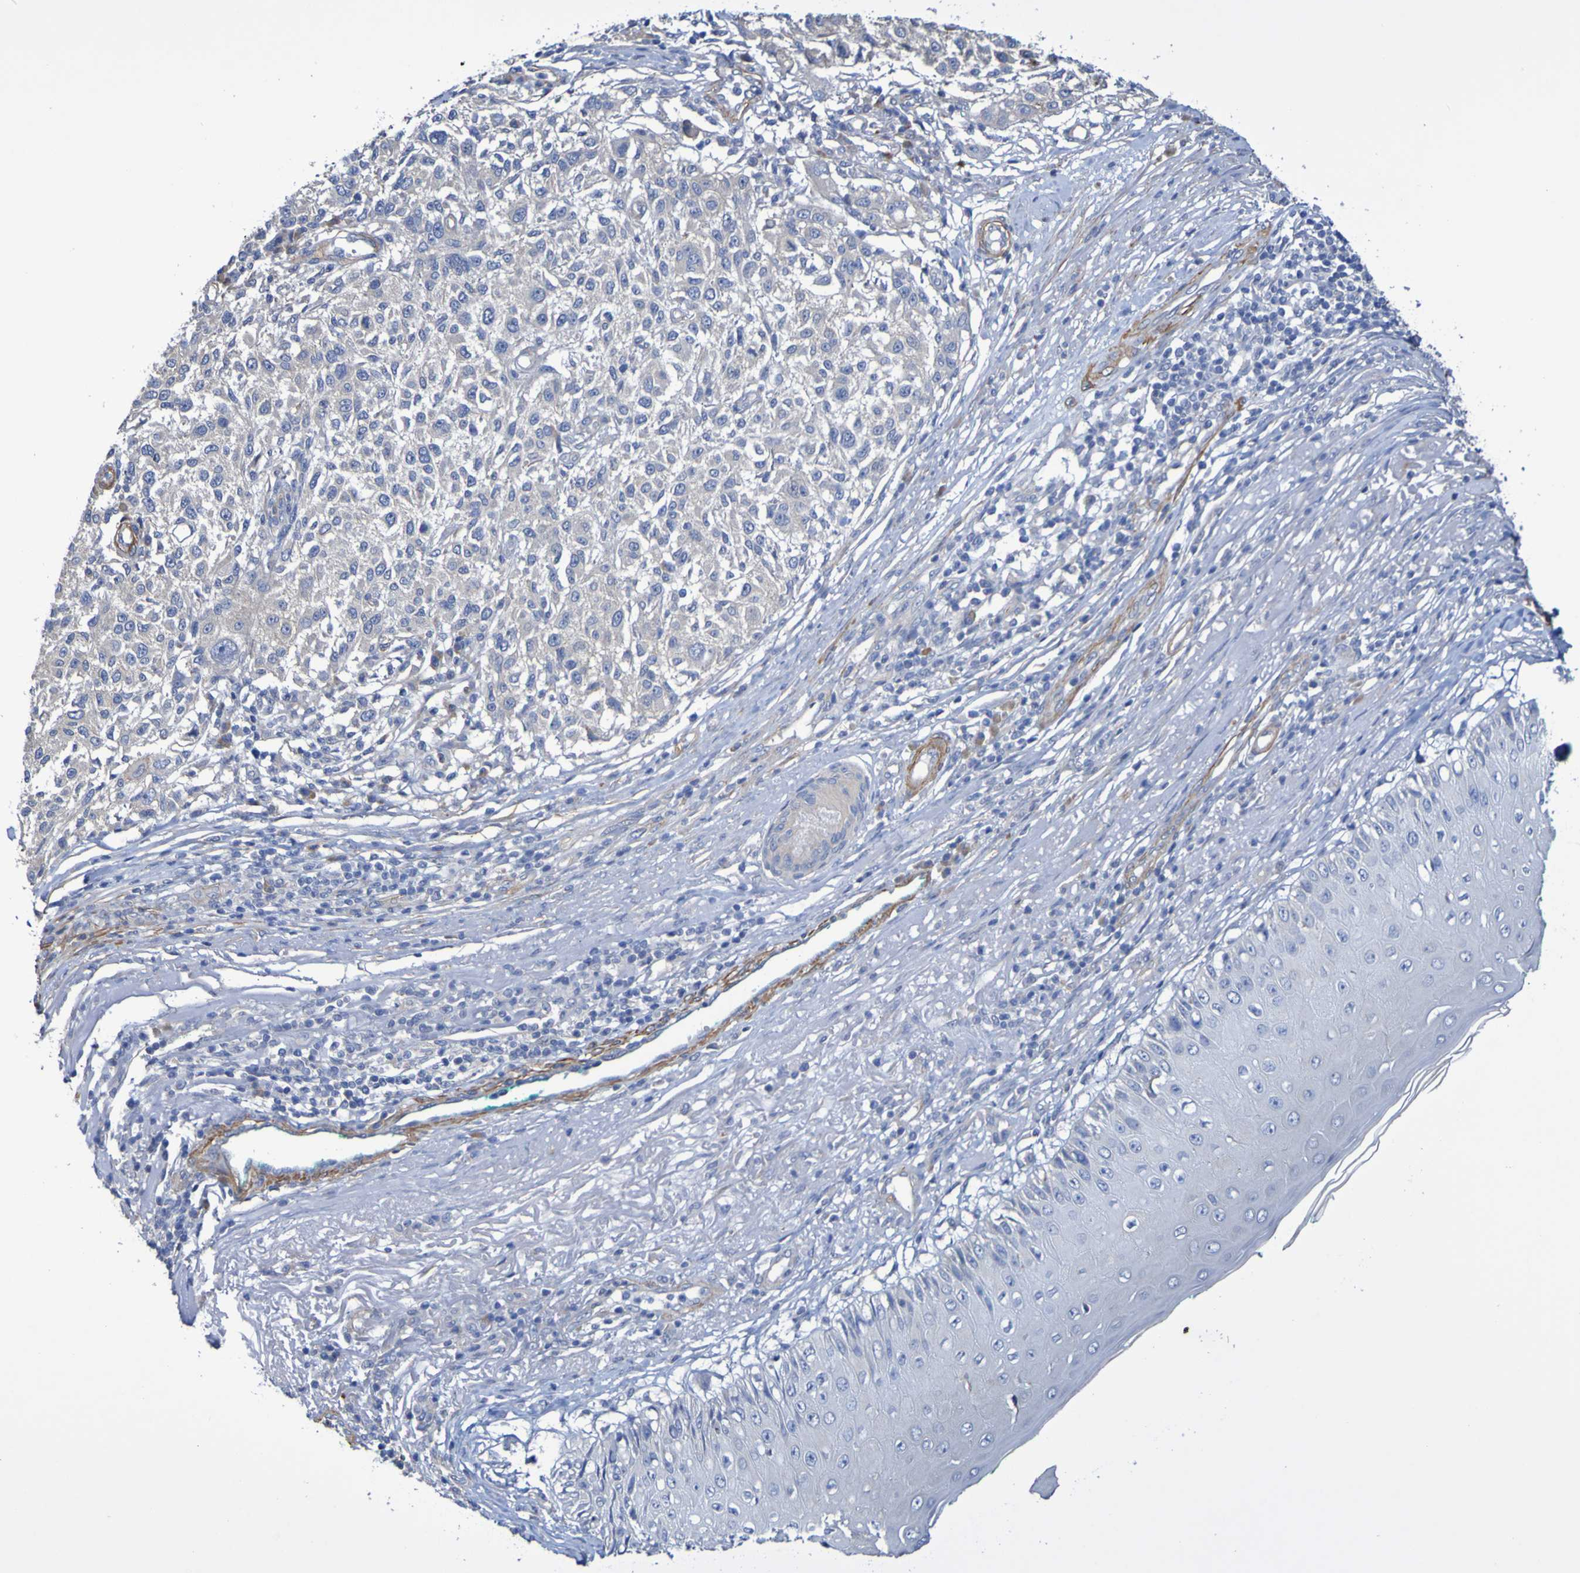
{"staining": {"intensity": "negative", "quantity": "none", "location": "none"}, "tissue": "melanoma", "cell_type": "Tumor cells", "image_type": "cancer", "snomed": [{"axis": "morphology", "description": "Necrosis, NOS"}, {"axis": "morphology", "description": "Malignant melanoma, NOS"}, {"axis": "topography", "description": "Skin"}], "caption": "Human melanoma stained for a protein using immunohistochemistry demonstrates no staining in tumor cells.", "gene": "SRPRB", "patient": {"sex": "female", "age": 87}}